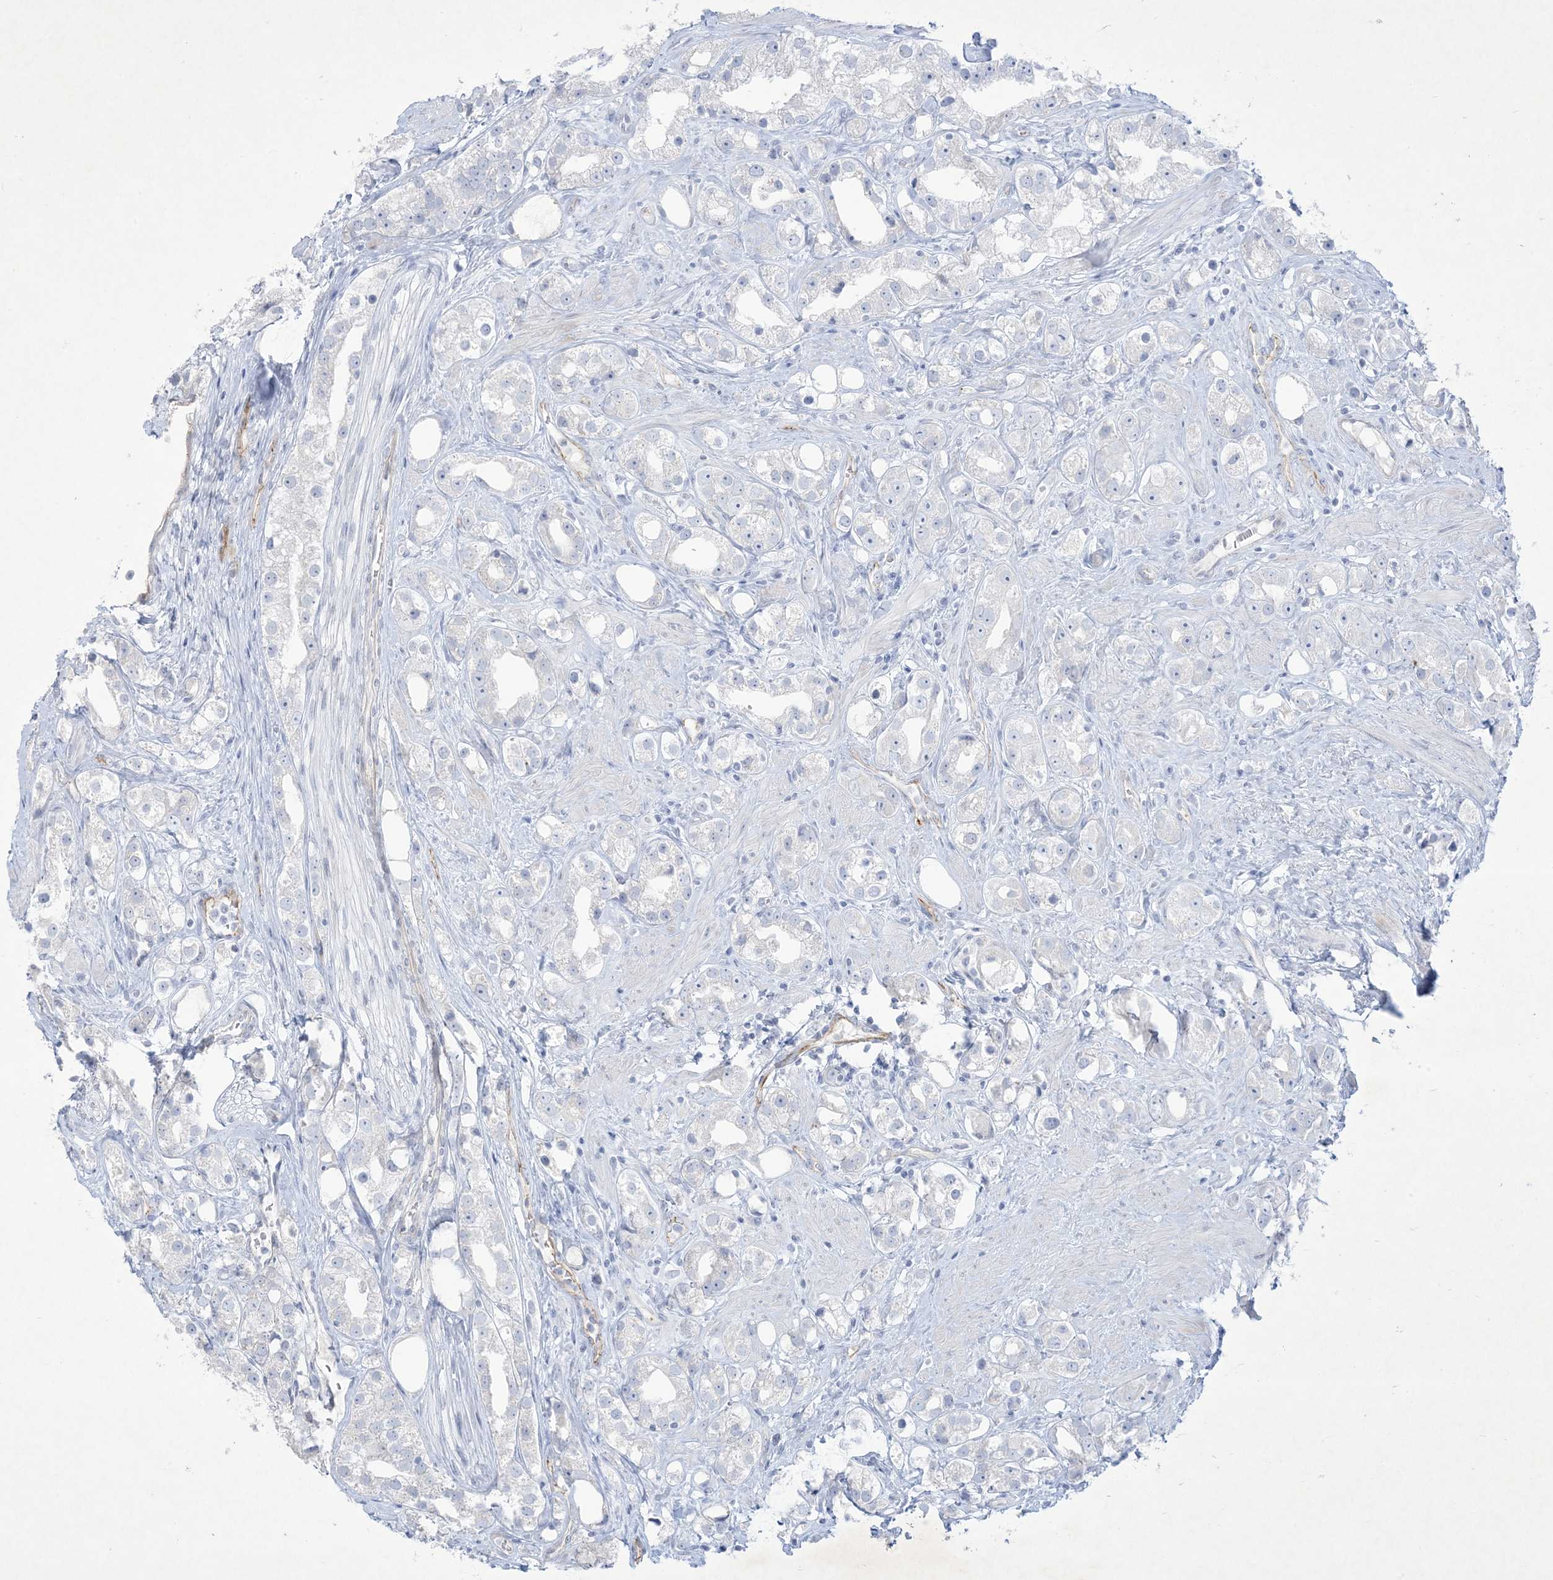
{"staining": {"intensity": "negative", "quantity": "none", "location": "none"}, "tissue": "prostate cancer", "cell_type": "Tumor cells", "image_type": "cancer", "snomed": [{"axis": "morphology", "description": "Adenocarcinoma, NOS"}, {"axis": "topography", "description": "Prostate"}], "caption": "The histopathology image displays no staining of tumor cells in prostate cancer.", "gene": "B3GNT7", "patient": {"sex": "male", "age": 79}}